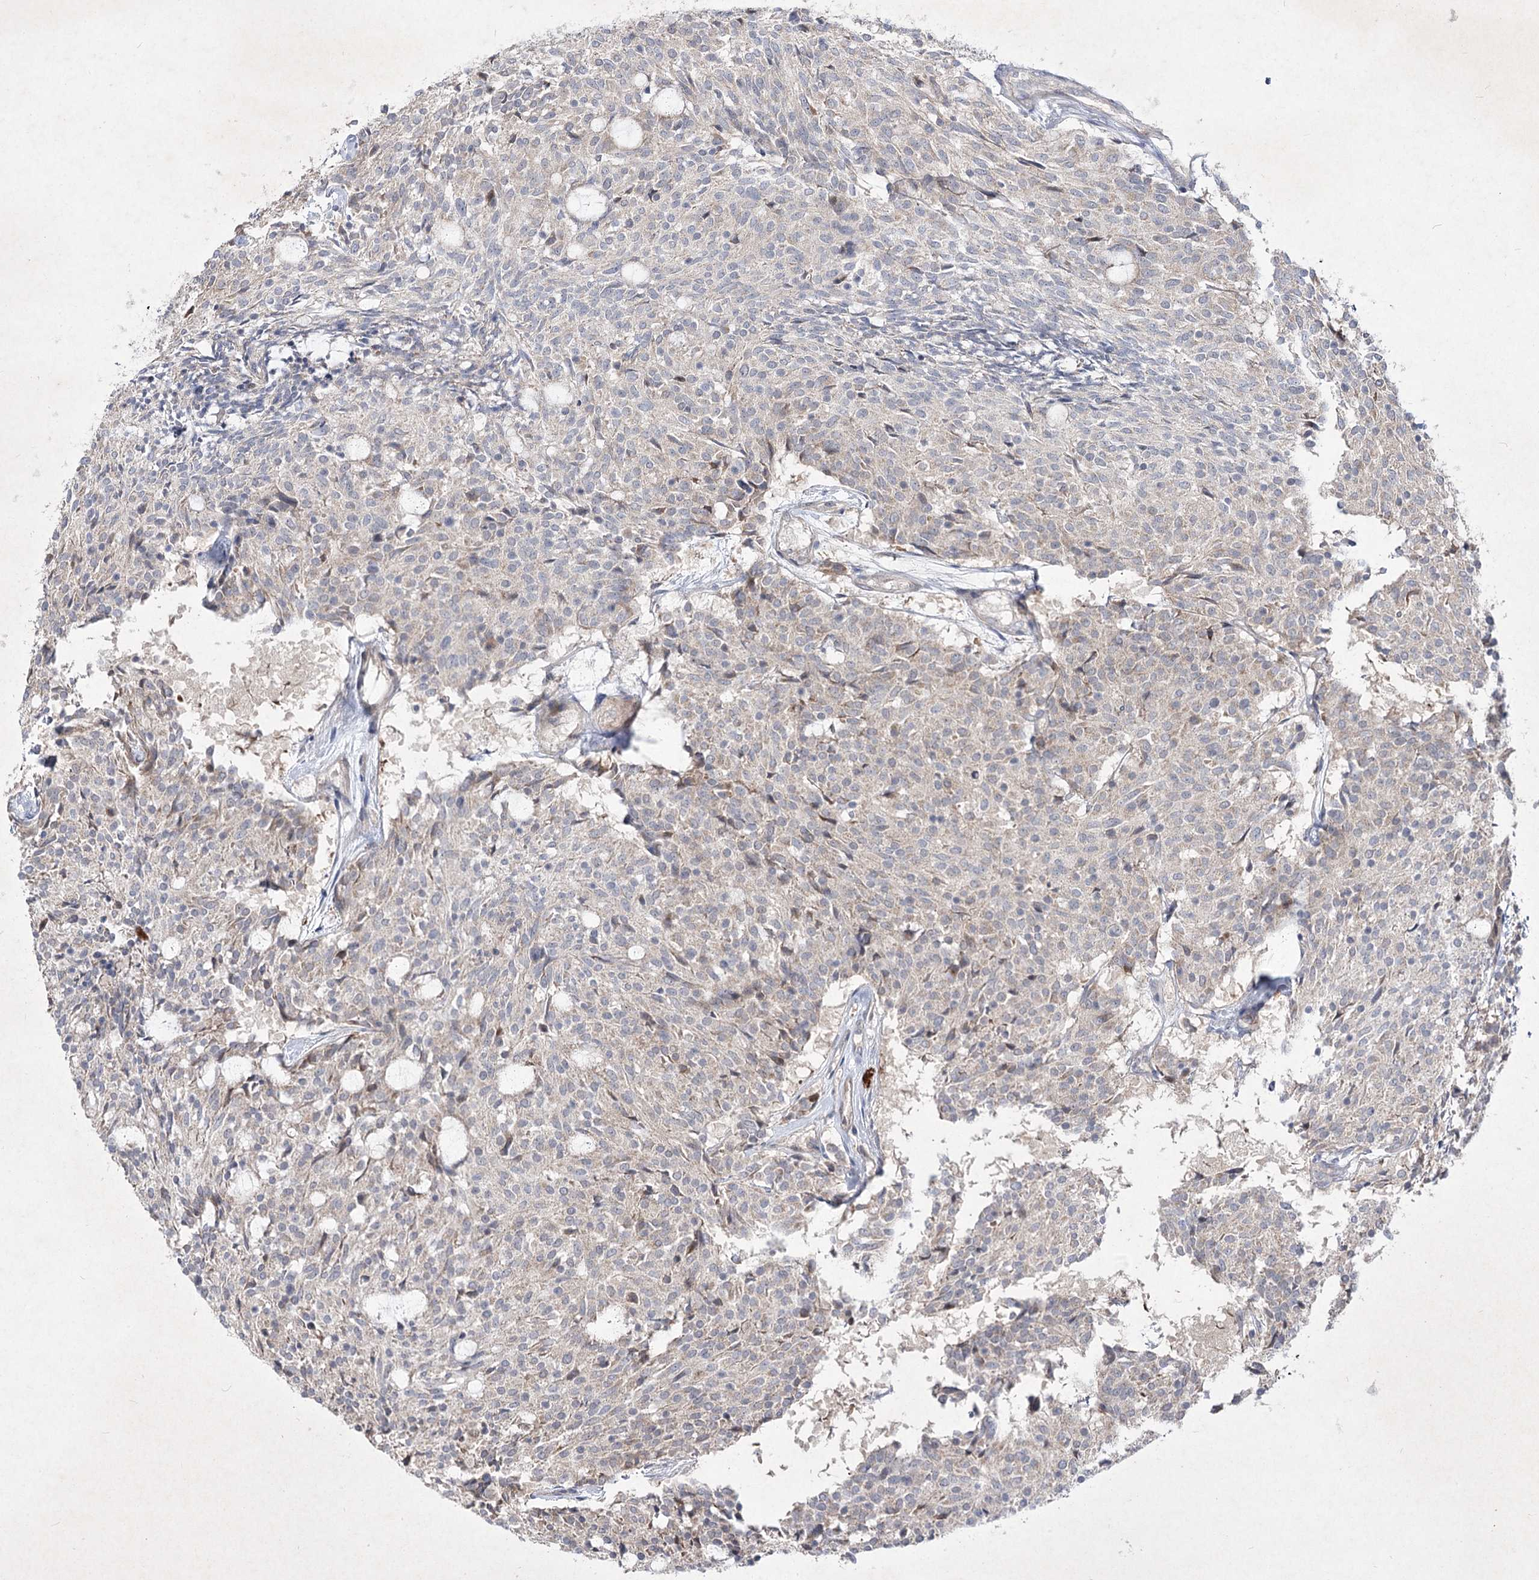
{"staining": {"intensity": "negative", "quantity": "none", "location": "none"}, "tissue": "carcinoid", "cell_type": "Tumor cells", "image_type": "cancer", "snomed": [{"axis": "morphology", "description": "Carcinoid, malignant, NOS"}, {"axis": "topography", "description": "Pancreas"}], "caption": "IHC histopathology image of neoplastic tissue: human carcinoid stained with DAB reveals no significant protein expression in tumor cells.", "gene": "CIB2", "patient": {"sex": "female", "age": 54}}